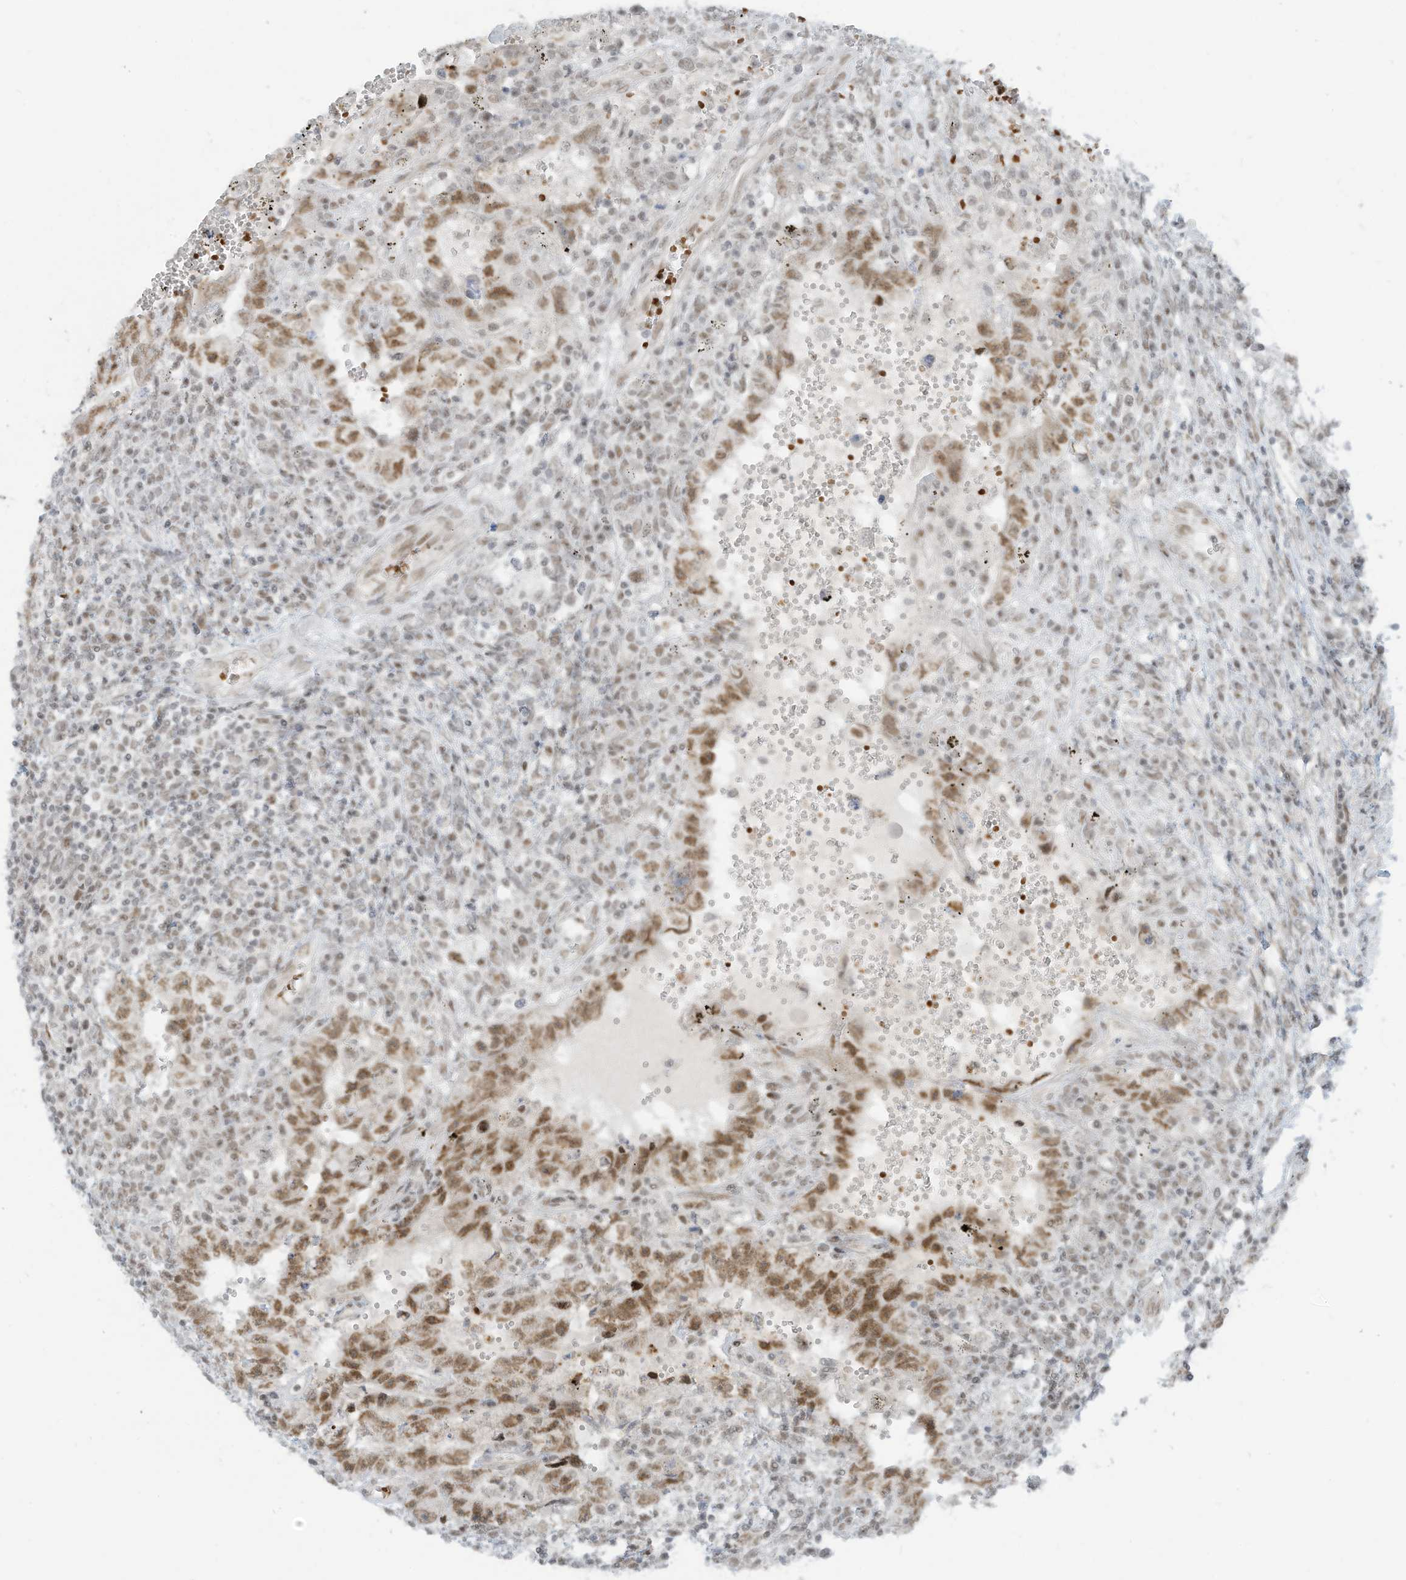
{"staining": {"intensity": "moderate", "quantity": ">75%", "location": "nuclear"}, "tissue": "testis cancer", "cell_type": "Tumor cells", "image_type": "cancer", "snomed": [{"axis": "morphology", "description": "Carcinoma, Embryonal, NOS"}, {"axis": "topography", "description": "Testis"}], "caption": "Immunohistochemistry (DAB) staining of testis cancer (embryonal carcinoma) reveals moderate nuclear protein positivity in approximately >75% of tumor cells.", "gene": "ECT2L", "patient": {"sex": "male", "age": 26}}